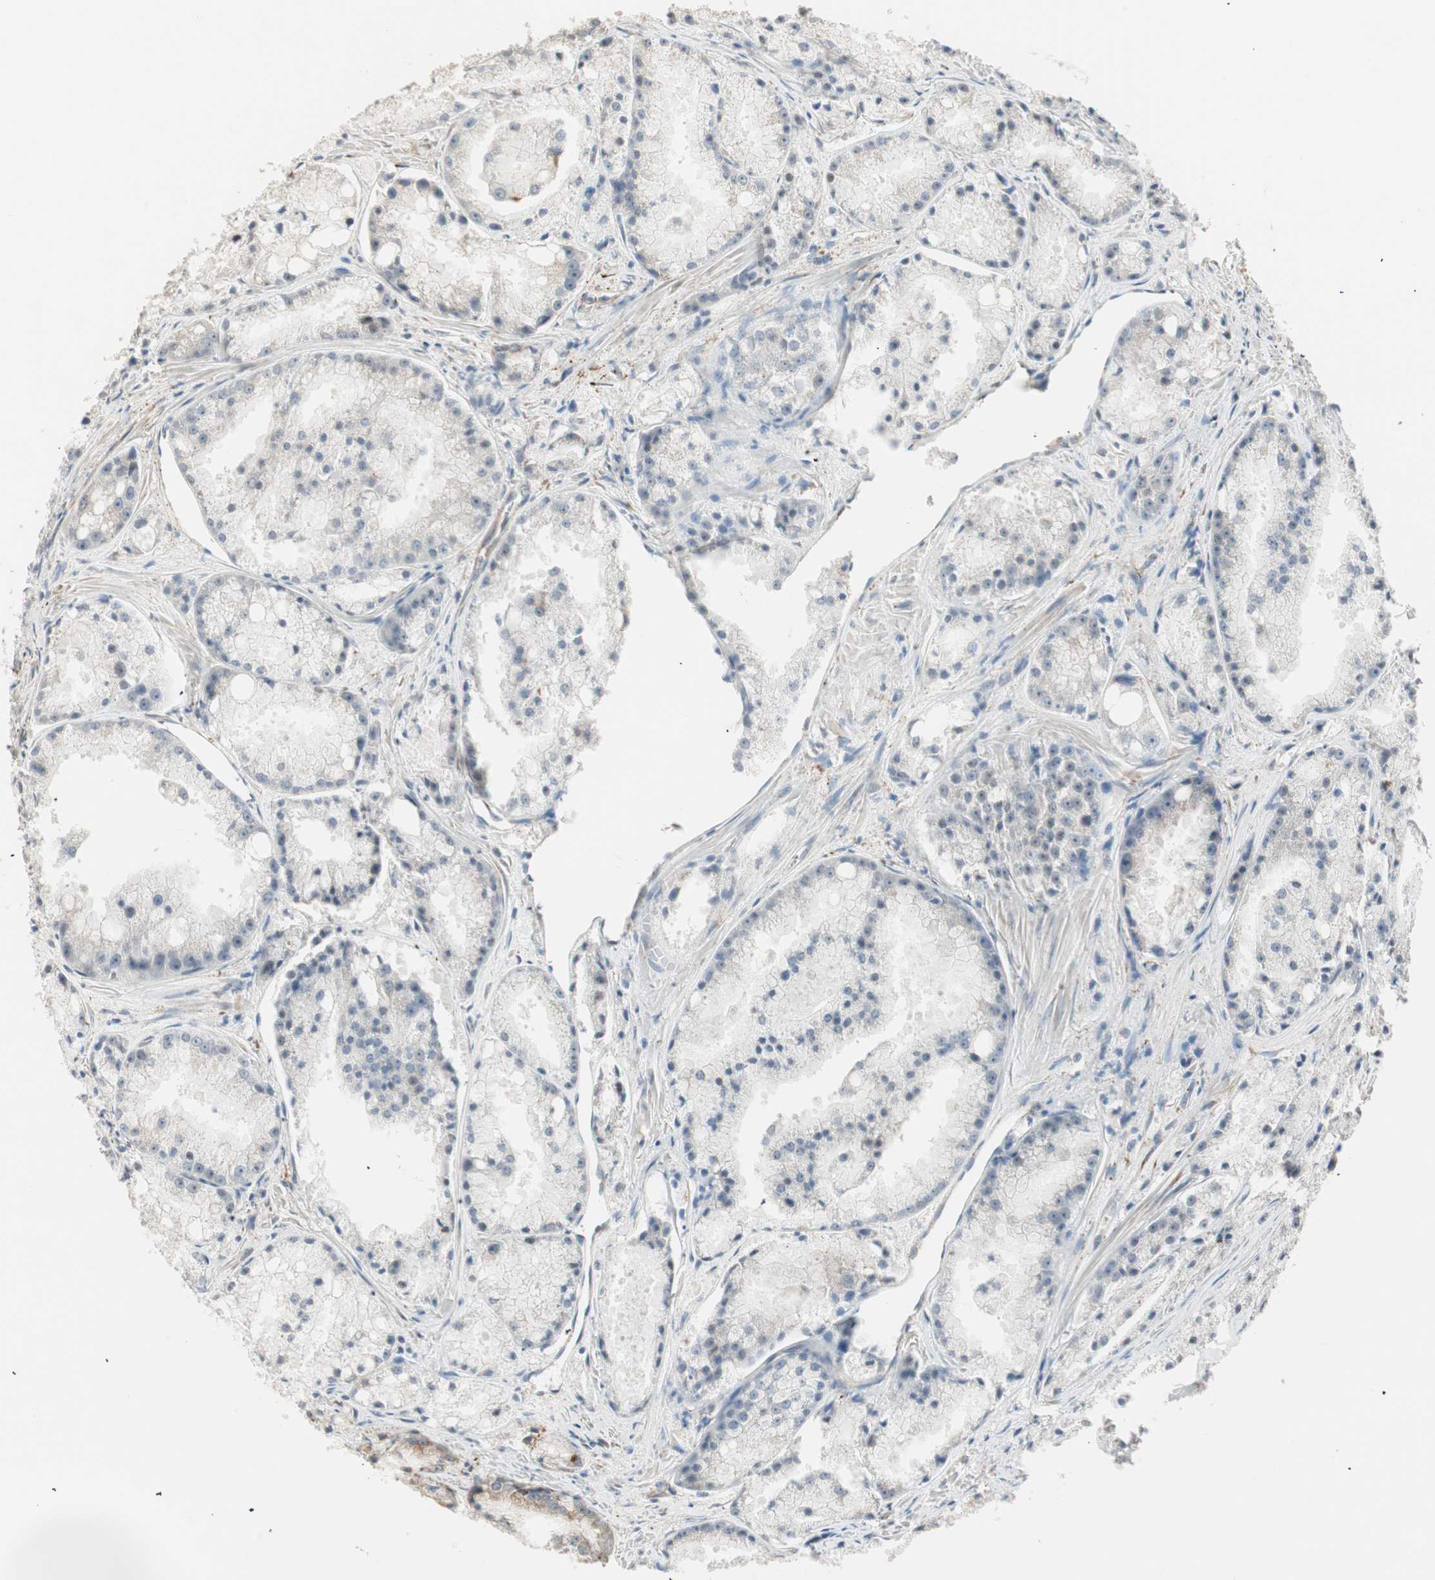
{"staining": {"intensity": "negative", "quantity": "none", "location": "none"}, "tissue": "prostate cancer", "cell_type": "Tumor cells", "image_type": "cancer", "snomed": [{"axis": "morphology", "description": "Adenocarcinoma, Low grade"}, {"axis": "topography", "description": "Prostate"}], "caption": "Immunohistochemistry (IHC) histopathology image of prostate adenocarcinoma (low-grade) stained for a protein (brown), which exhibits no staining in tumor cells.", "gene": "TASOR", "patient": {"sex": "male", "age": 64}}